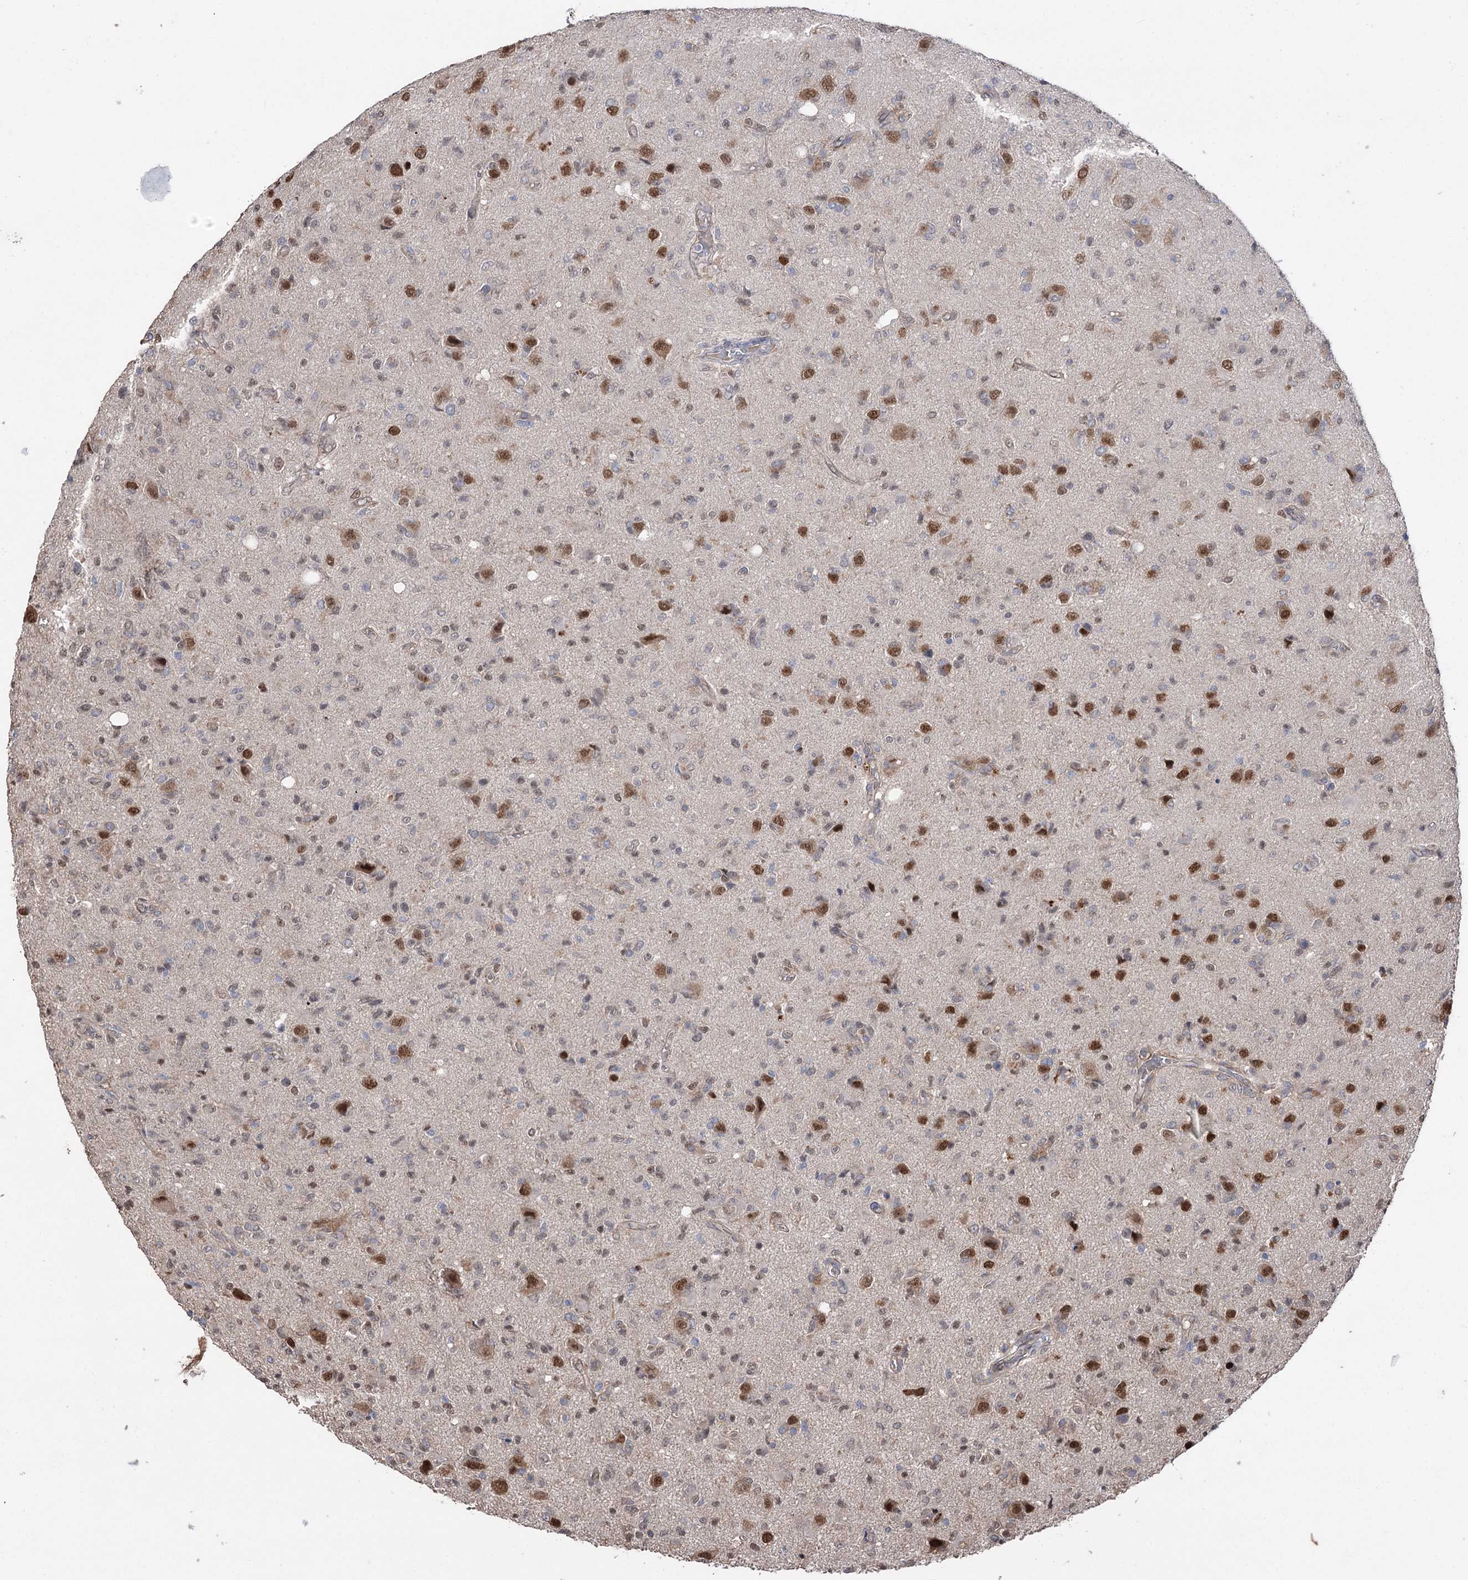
{"staining": {"intensity": "moderate", "quantity": "25%-75%", "location": "nuclear"}, "tissue": "glioma", "cell_type": "Tumor cells", "image_type": "cancer", "snomed": [{"axis": "morphology", "description": "Glioma, malignant, High grade"}, {"axis": "topography", "description": "Brain"}], "caption": "IHC micrograph of neoplastic tissue: human glioma stained using IHC shows medium levels of moderate protein expression localized specifically in the nuclear of tumor cells, appearing as a nuclear brown color.", "gene": "FAM13B", "patient": {"sex": "female", "age": 57}}